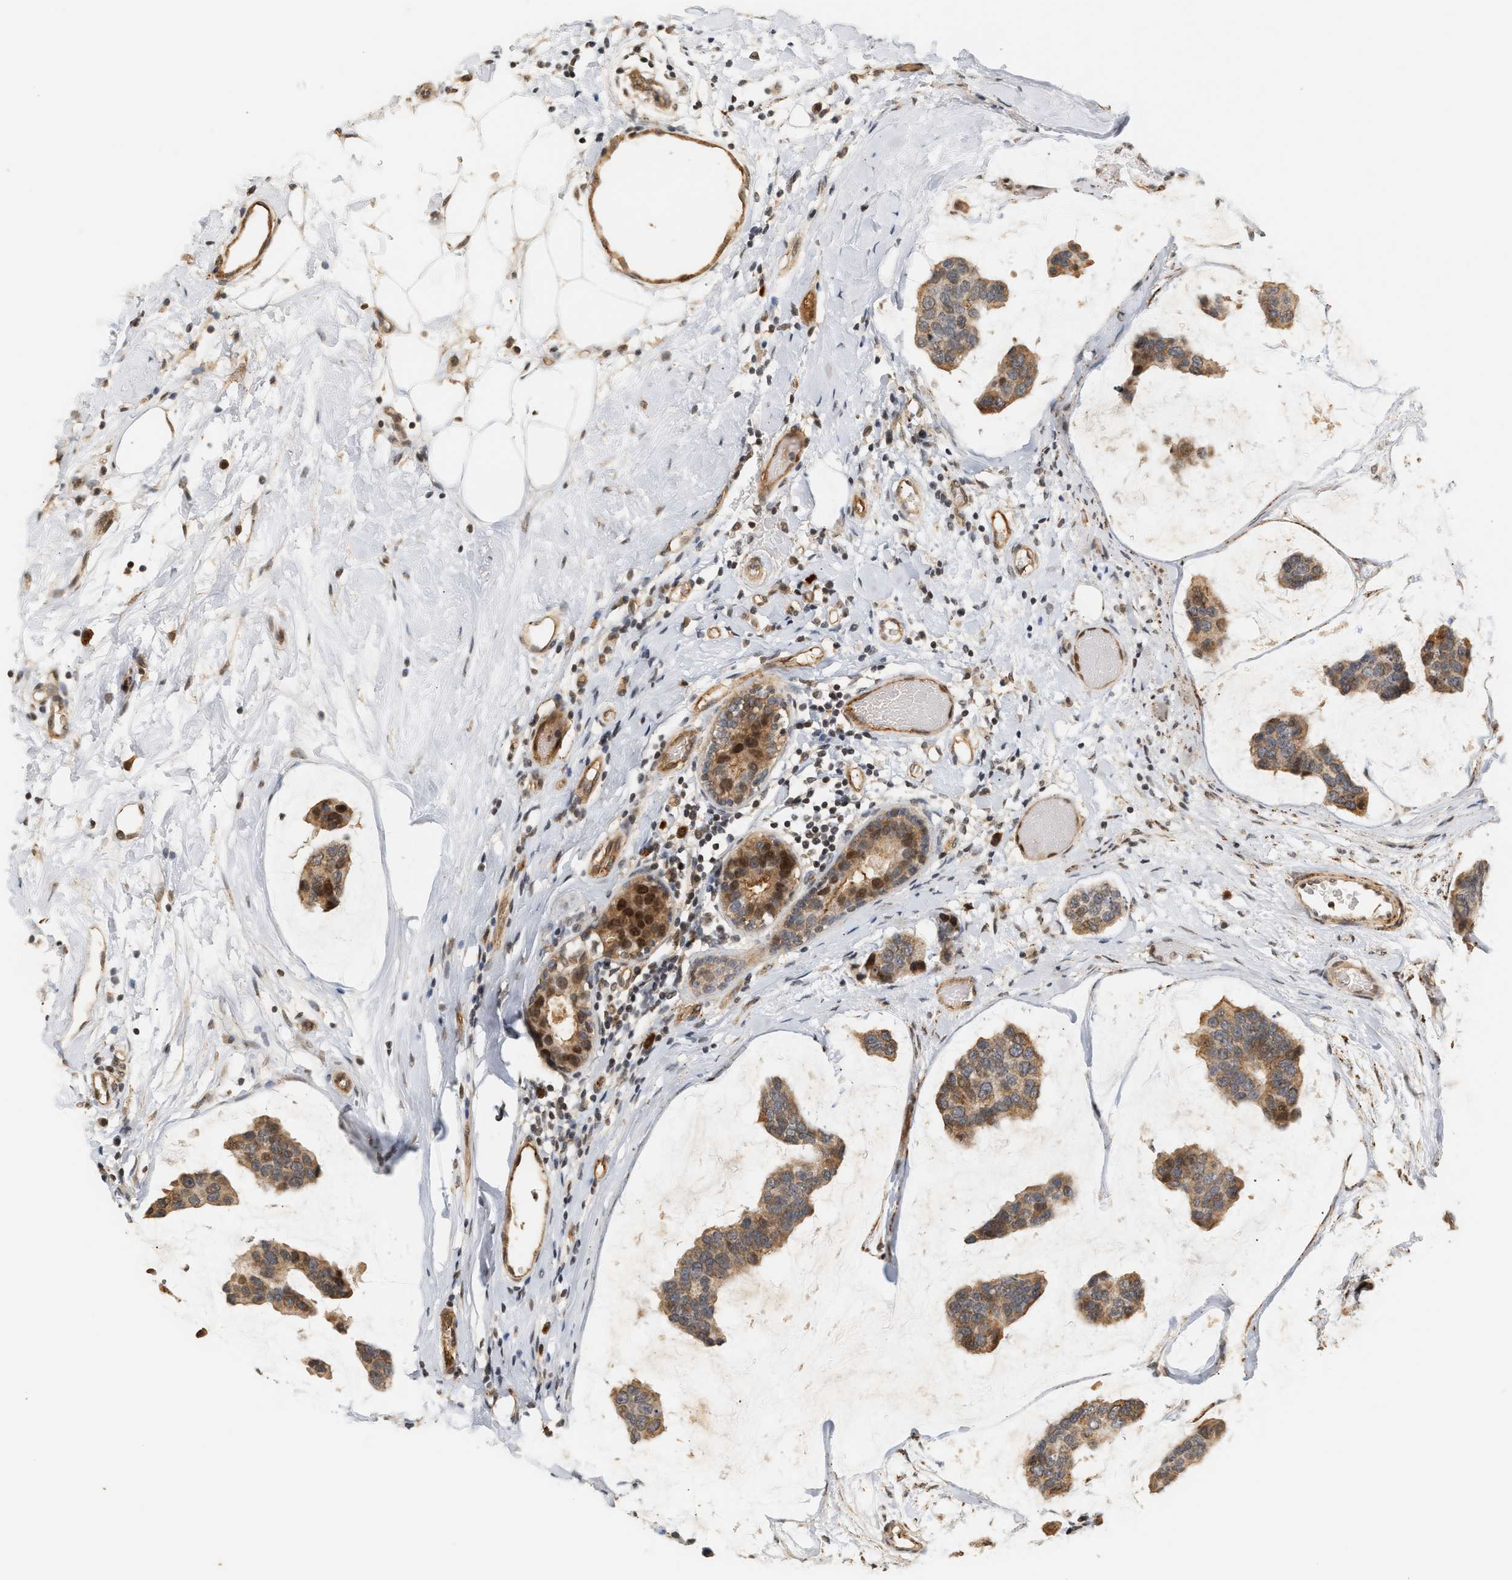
{"staining": {"intensity": "moderate", "quantity": ">75%", "location": "cytoplasmic/membranous,nuclear"}, "tissue": "breast cancer", "cell_type": "Tumor cells", "image_type": "cancer", "snomed": [{"axis": "morphology", "description": "Normal tissue, NOS"}, {"axis": "morphology", "description": "Duct carcinoma"}, {"axis": "topography", "description": "Breast"}], "caption": "Immunohistochemical staining of human intraductal carcinoma (breast) demonstrates moderate cytoplasmic/membranous and nuclear protein expression in approximately >75% of tumor cells.", "gene": "PLXND1", "patient": {"sex": "female", "age": 50}}